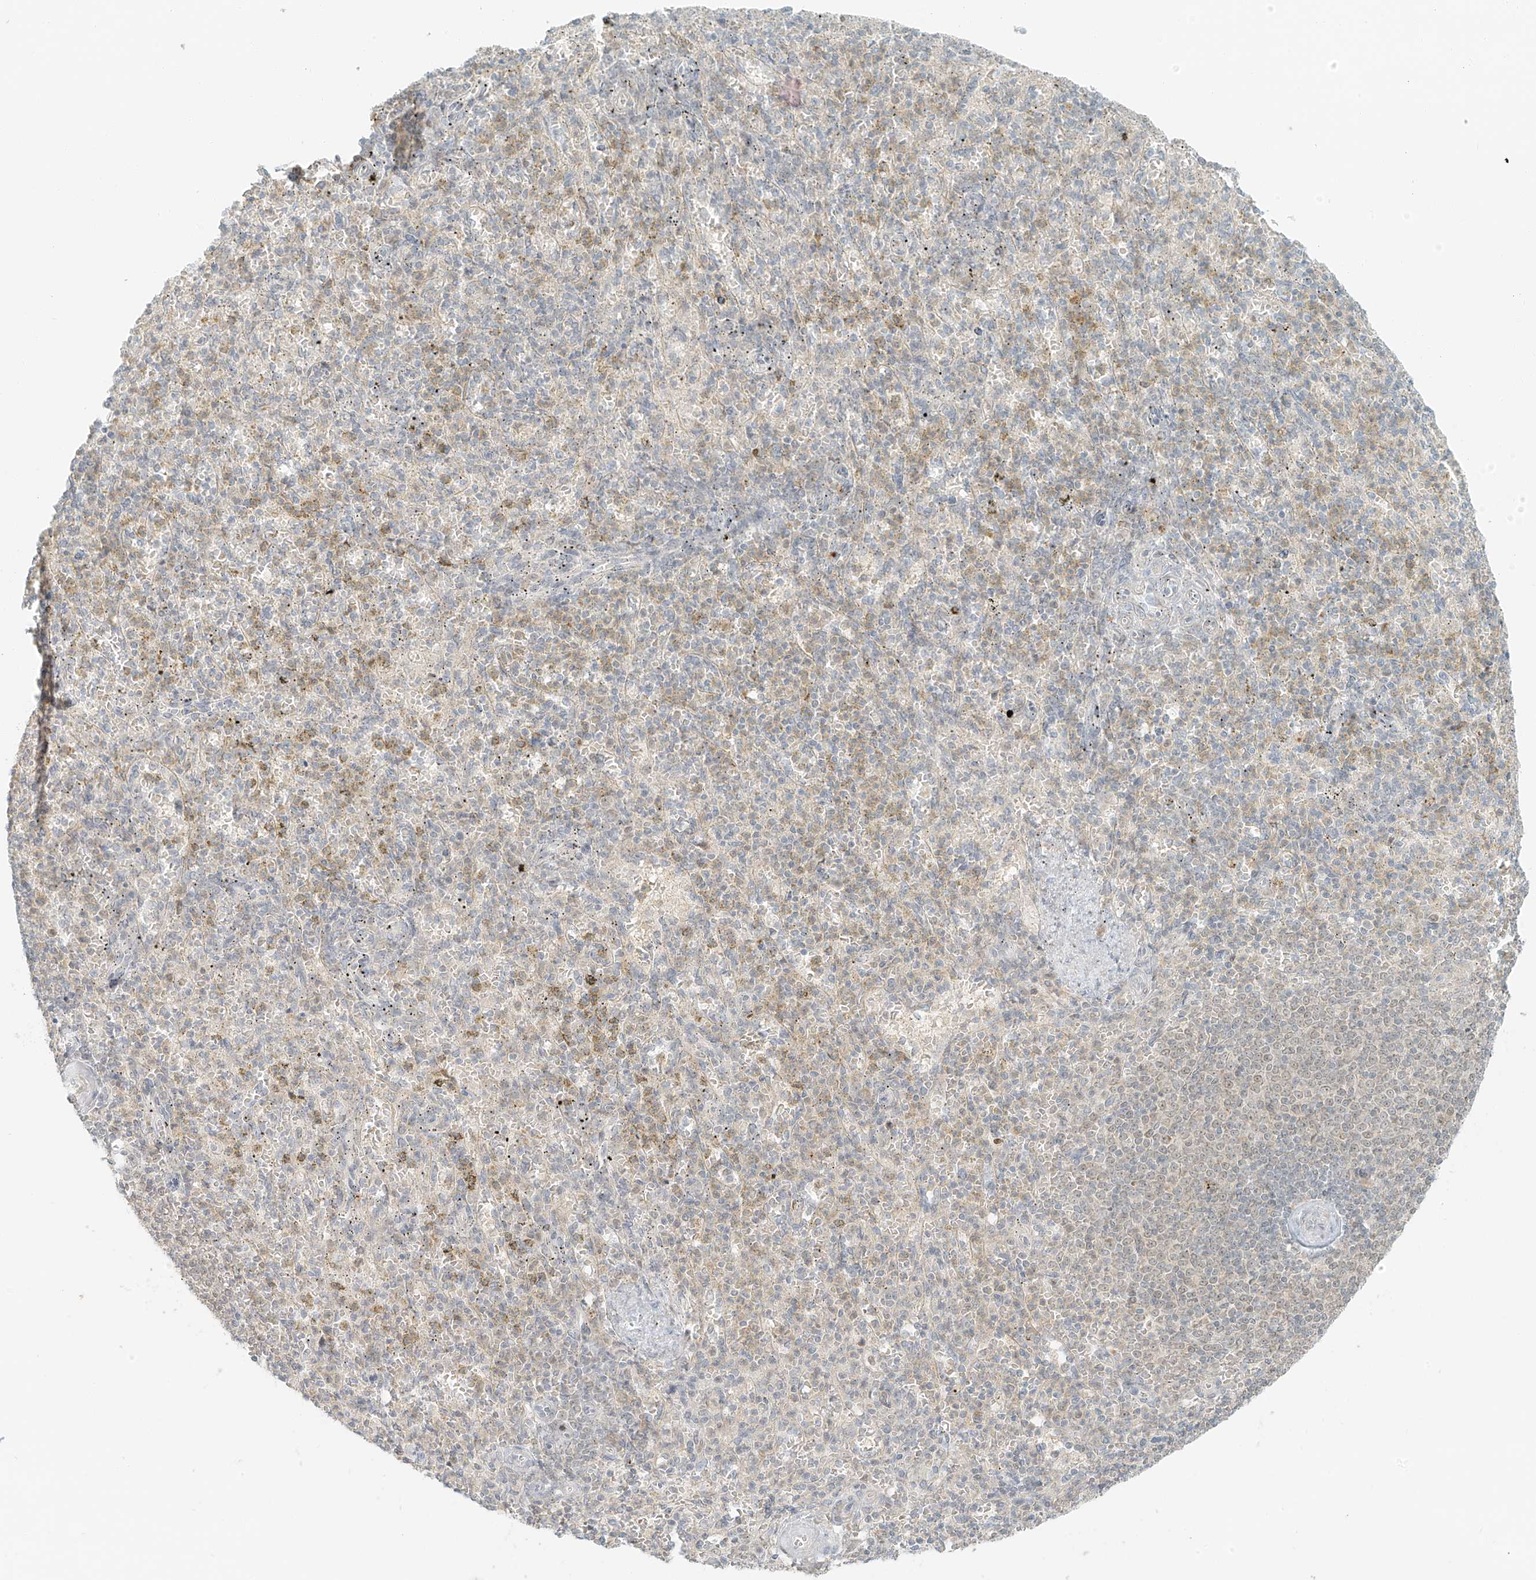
{"staining": {"intensity": "weak", "quantity": "<25%", "location": "cytoplasmic/membranous"}, "tissue": "spleen", "cell_type": "Cells in red pulp", "image_type": "normal", "snomed": [{"axis": "morphology", "description": "Normal tissue, NOS"}, {"axis": "topography", "description": "Spleen"}], "caption": "IHC histopathology image of unremarkable spleen stained for a protein (brown), which exhibits no positivity in cells in red pulp. The staining is performed using DAB (3,3'-diaminobenzidine) brown chromogen with nuclei counter-stained in using hematoxylin.", "gene": "MIPEP", "patient": {"sex": "female", "age": 74}}